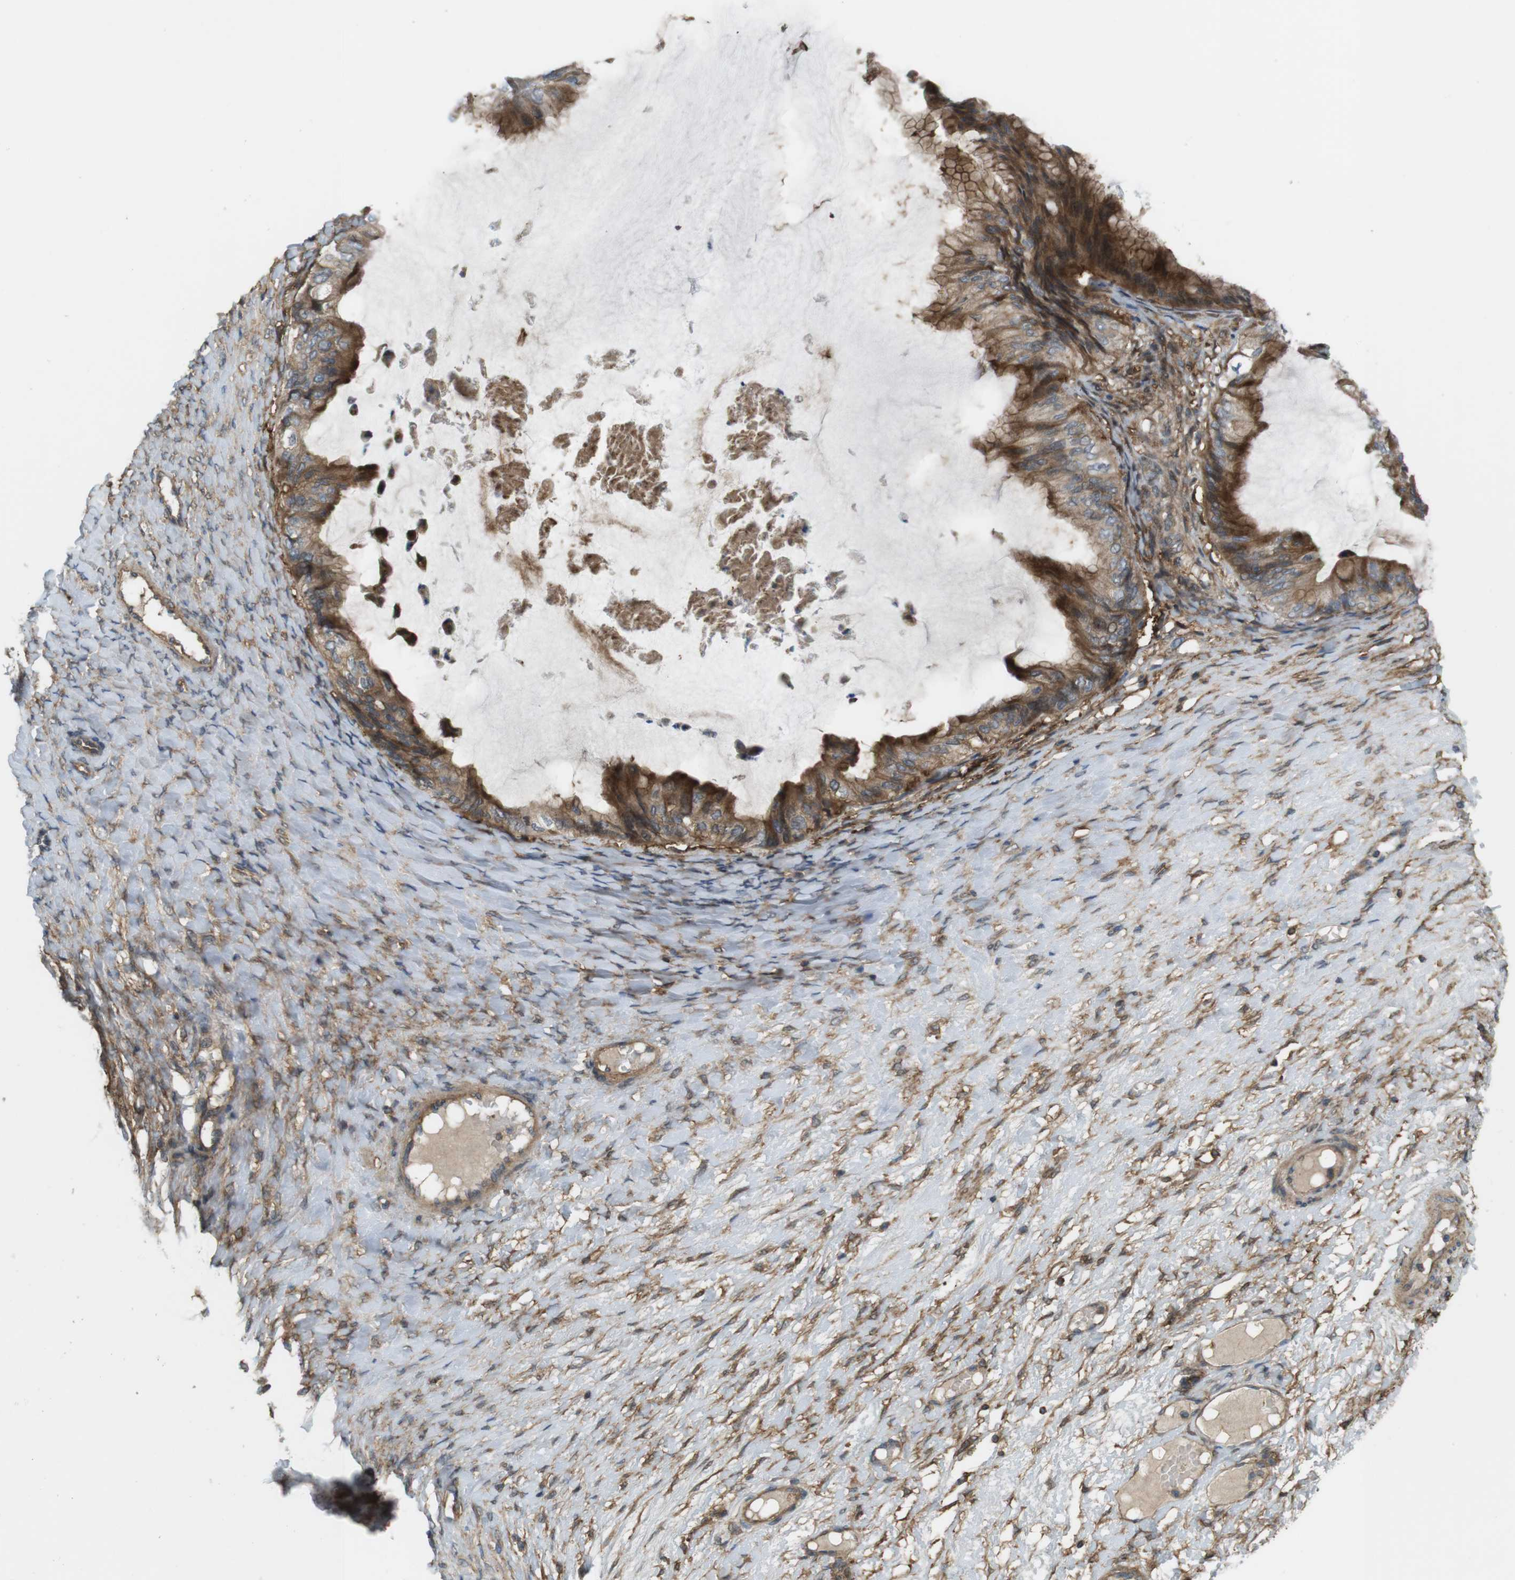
{"staining": {"intensity": "strong", "quantity": ">75%", "location": "cytoplasmic/membranous"}, "tissue": "ovarian cancer", "cell_type": "Tumor cells", "image_type": "cancer", "snomed": [{"axis": "morphology", "description": "Cystadenocarcinoma, mucinous, NOS"}, {"axis": "topography", "description": "Ovary"}], "caption": "Ovarian cancer was stained to show a protein in brown. There is high levels of strong cytoplasmic/membranous positivity in about >75% of tumor cells.", "gene": "DDAH2", "patient": {"sex": "female", "age": 61}}